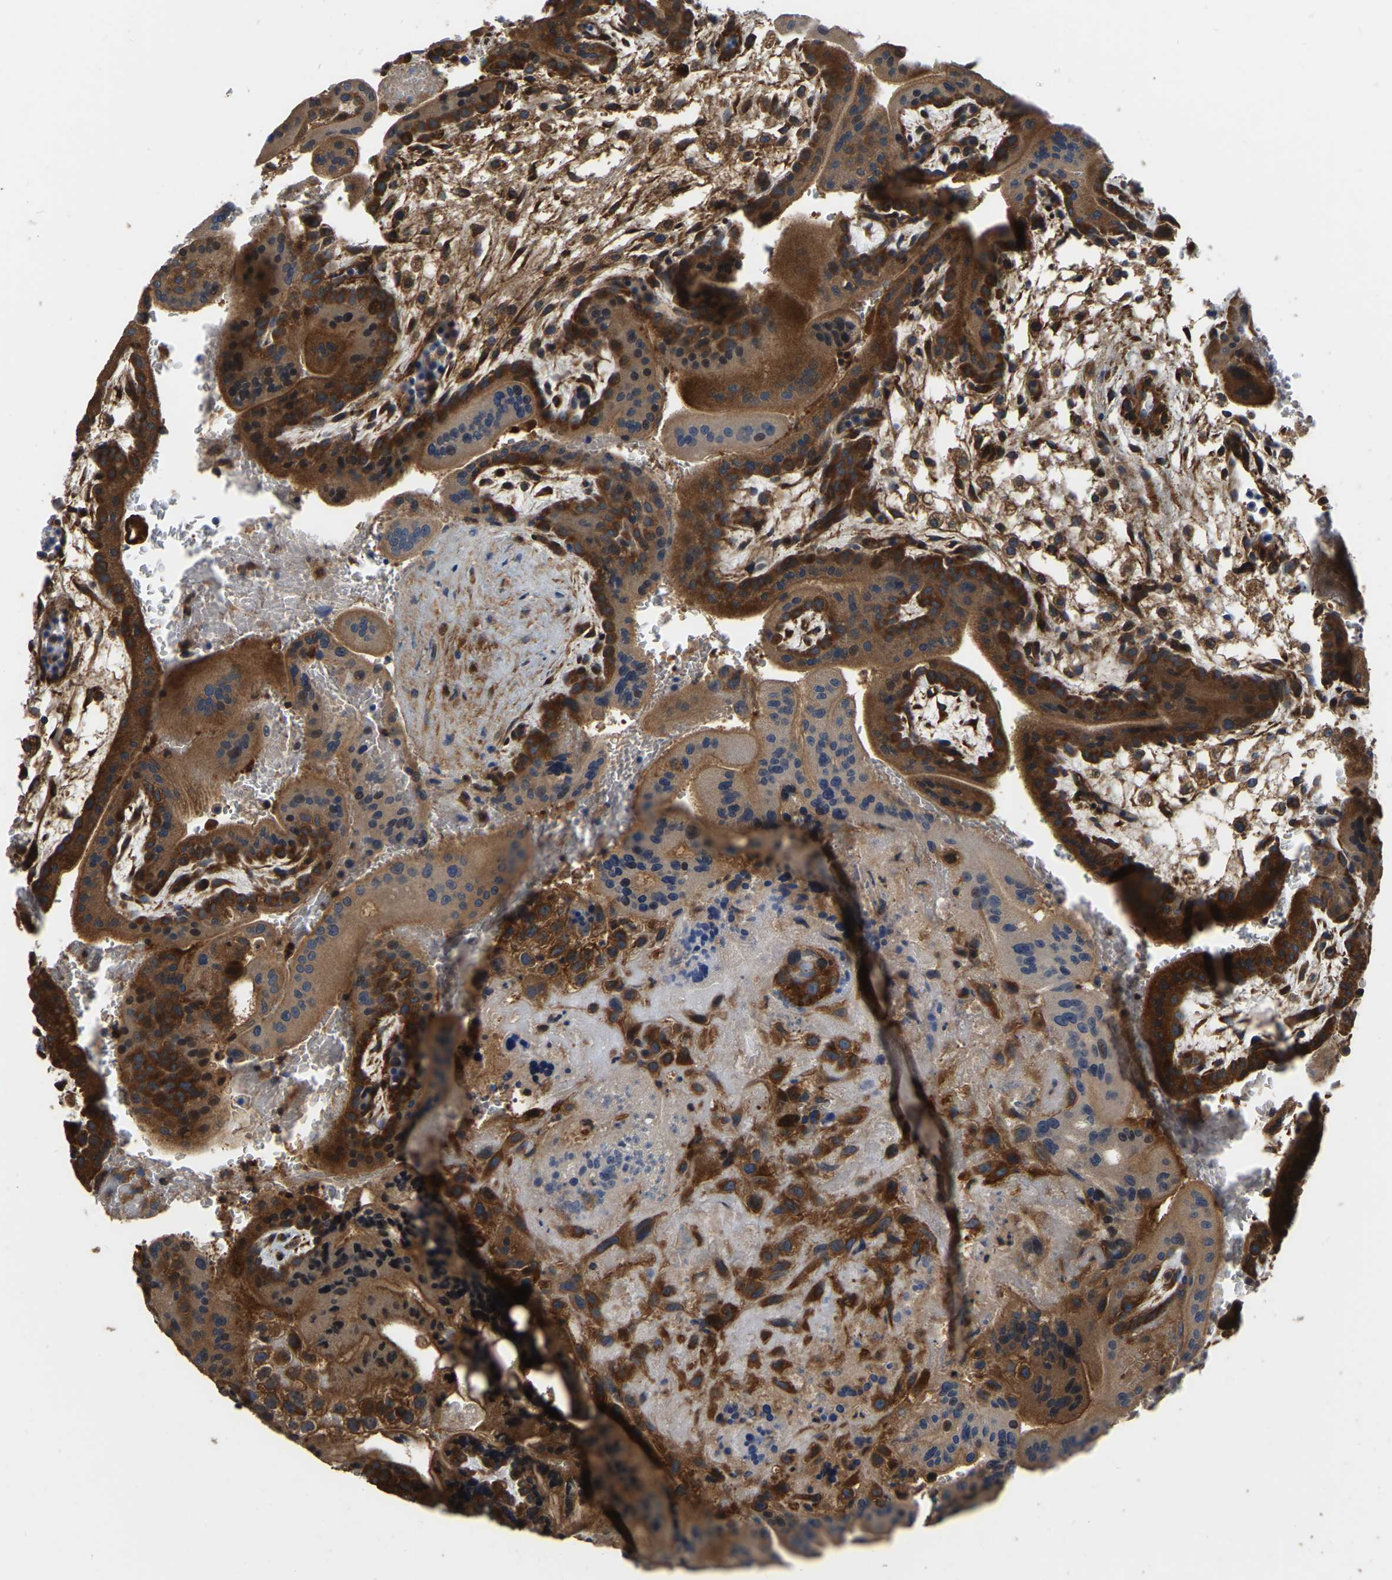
{"staining": {"intensity": "strong", "quantity": ">75%", "location": "cytoplasmic/membranous"}, "tissue": "placenta", "cell_type": "Decidual cells", "image_type": "normal", "snomed": [{"axis": "morphology", "description": "Normal tissue, NOS"}, {"axis": "topography", "description": "Placenta"}], "caption": "Protein staining of benign placenta exhibits strong cytoplasmic/membranous positivity in approximately >75% of decidual cells.", "gene": "GARS1", "patient": {"sex": "female", "age": 35}}